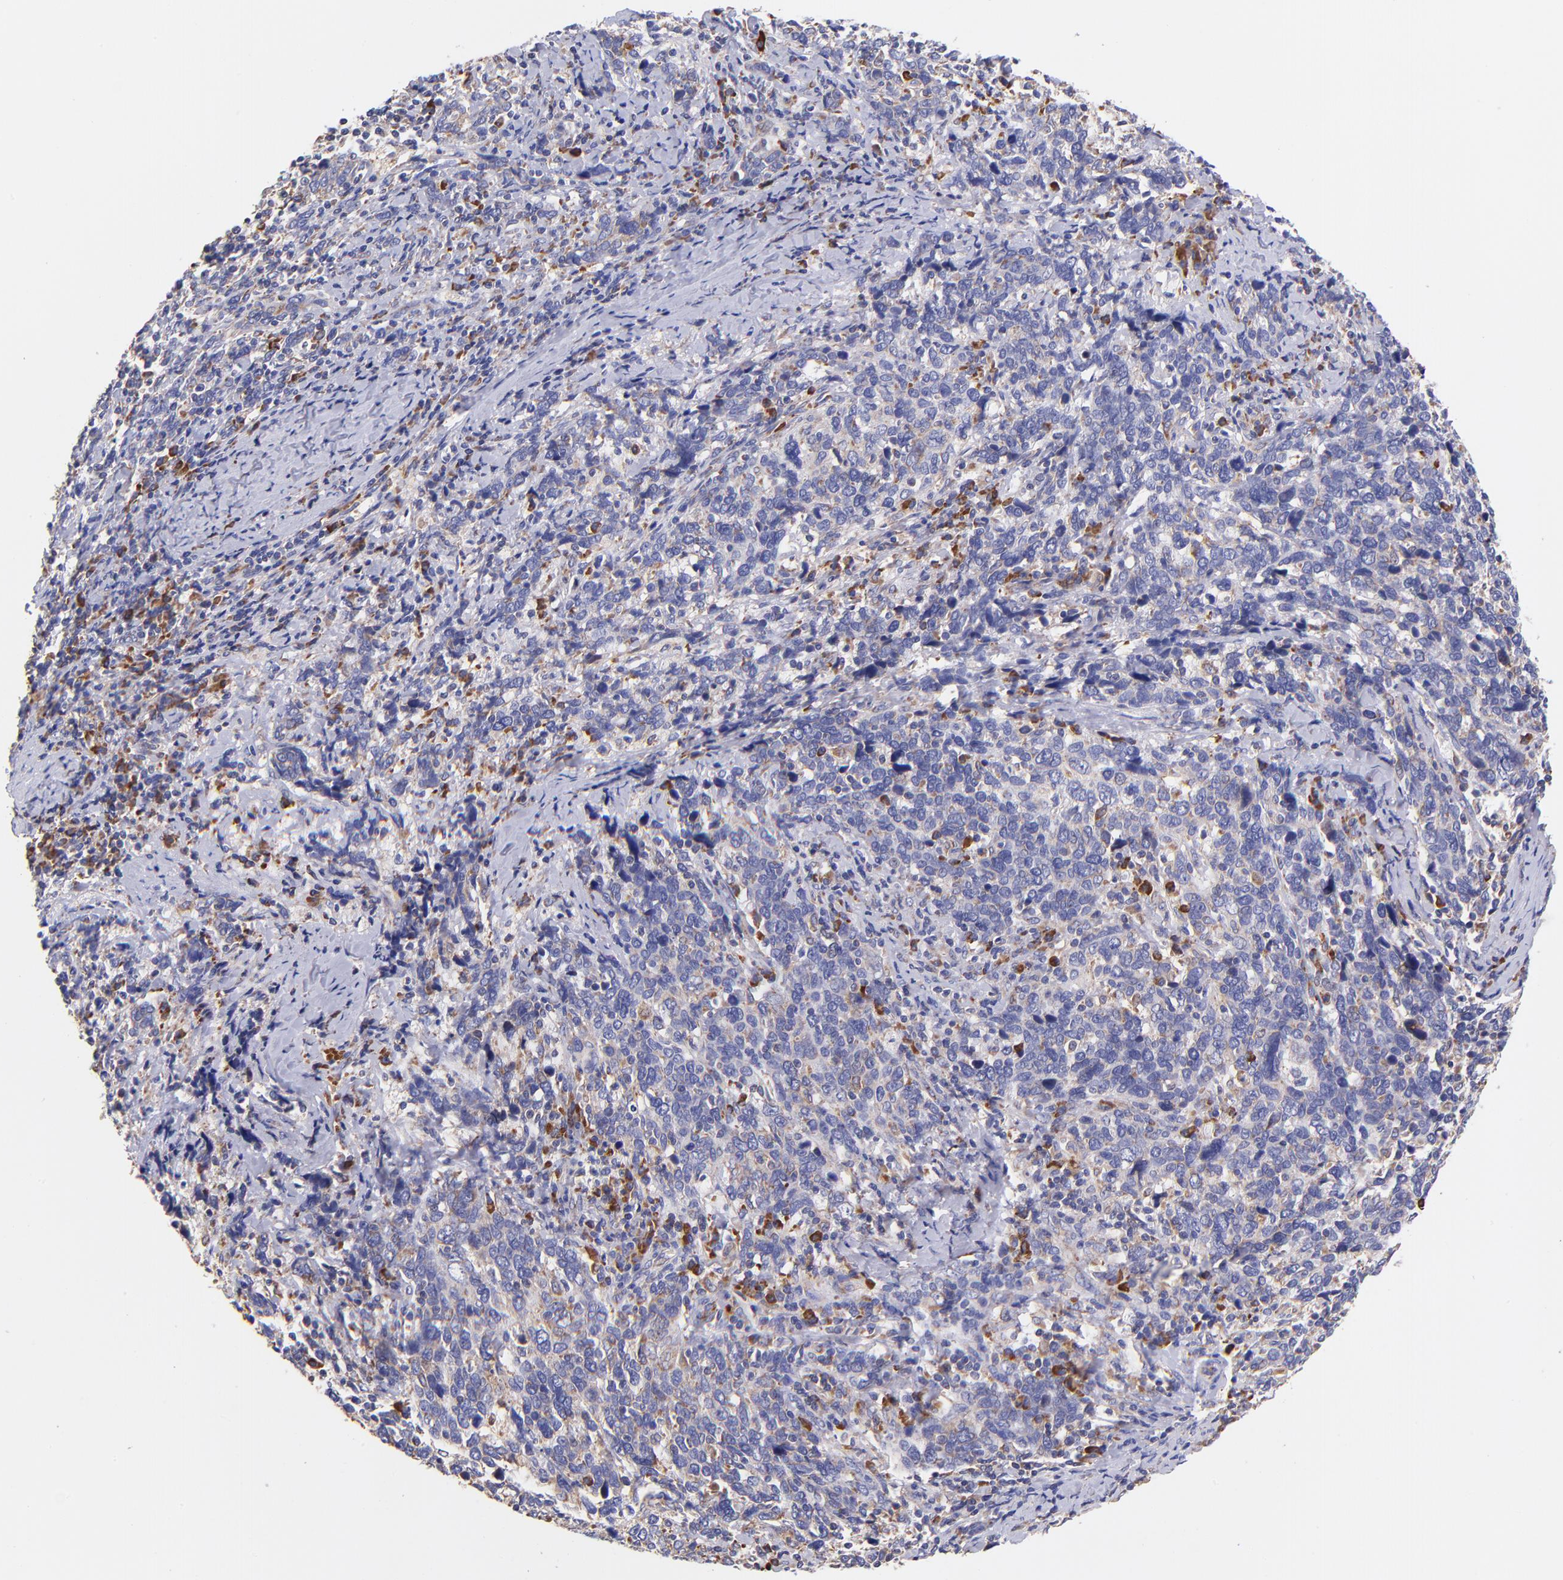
{"staining": {"intensity": "negative", "quantity": "none", "location": "none"}, "tissue": "cervical cancer", "cell_type": "Tumor cells", "image_type": "cancer", "snomed": [{"axis": "morphology", "description": "Squamous cell carcinoma, NOS"}, {"axis": "topography", "description": "Cervix"}], "caption": "Immunohistochemistry (IHC) of cervical cancer shows no staining in tumor cells. (Stains: DAB immunohistochemistry (IHC) with hematoxylin counter stain, Microscopy: brightfield microscopy at high magnification).", "gene": "PREX1", "patient": {"sex": "female", "age": 41}}